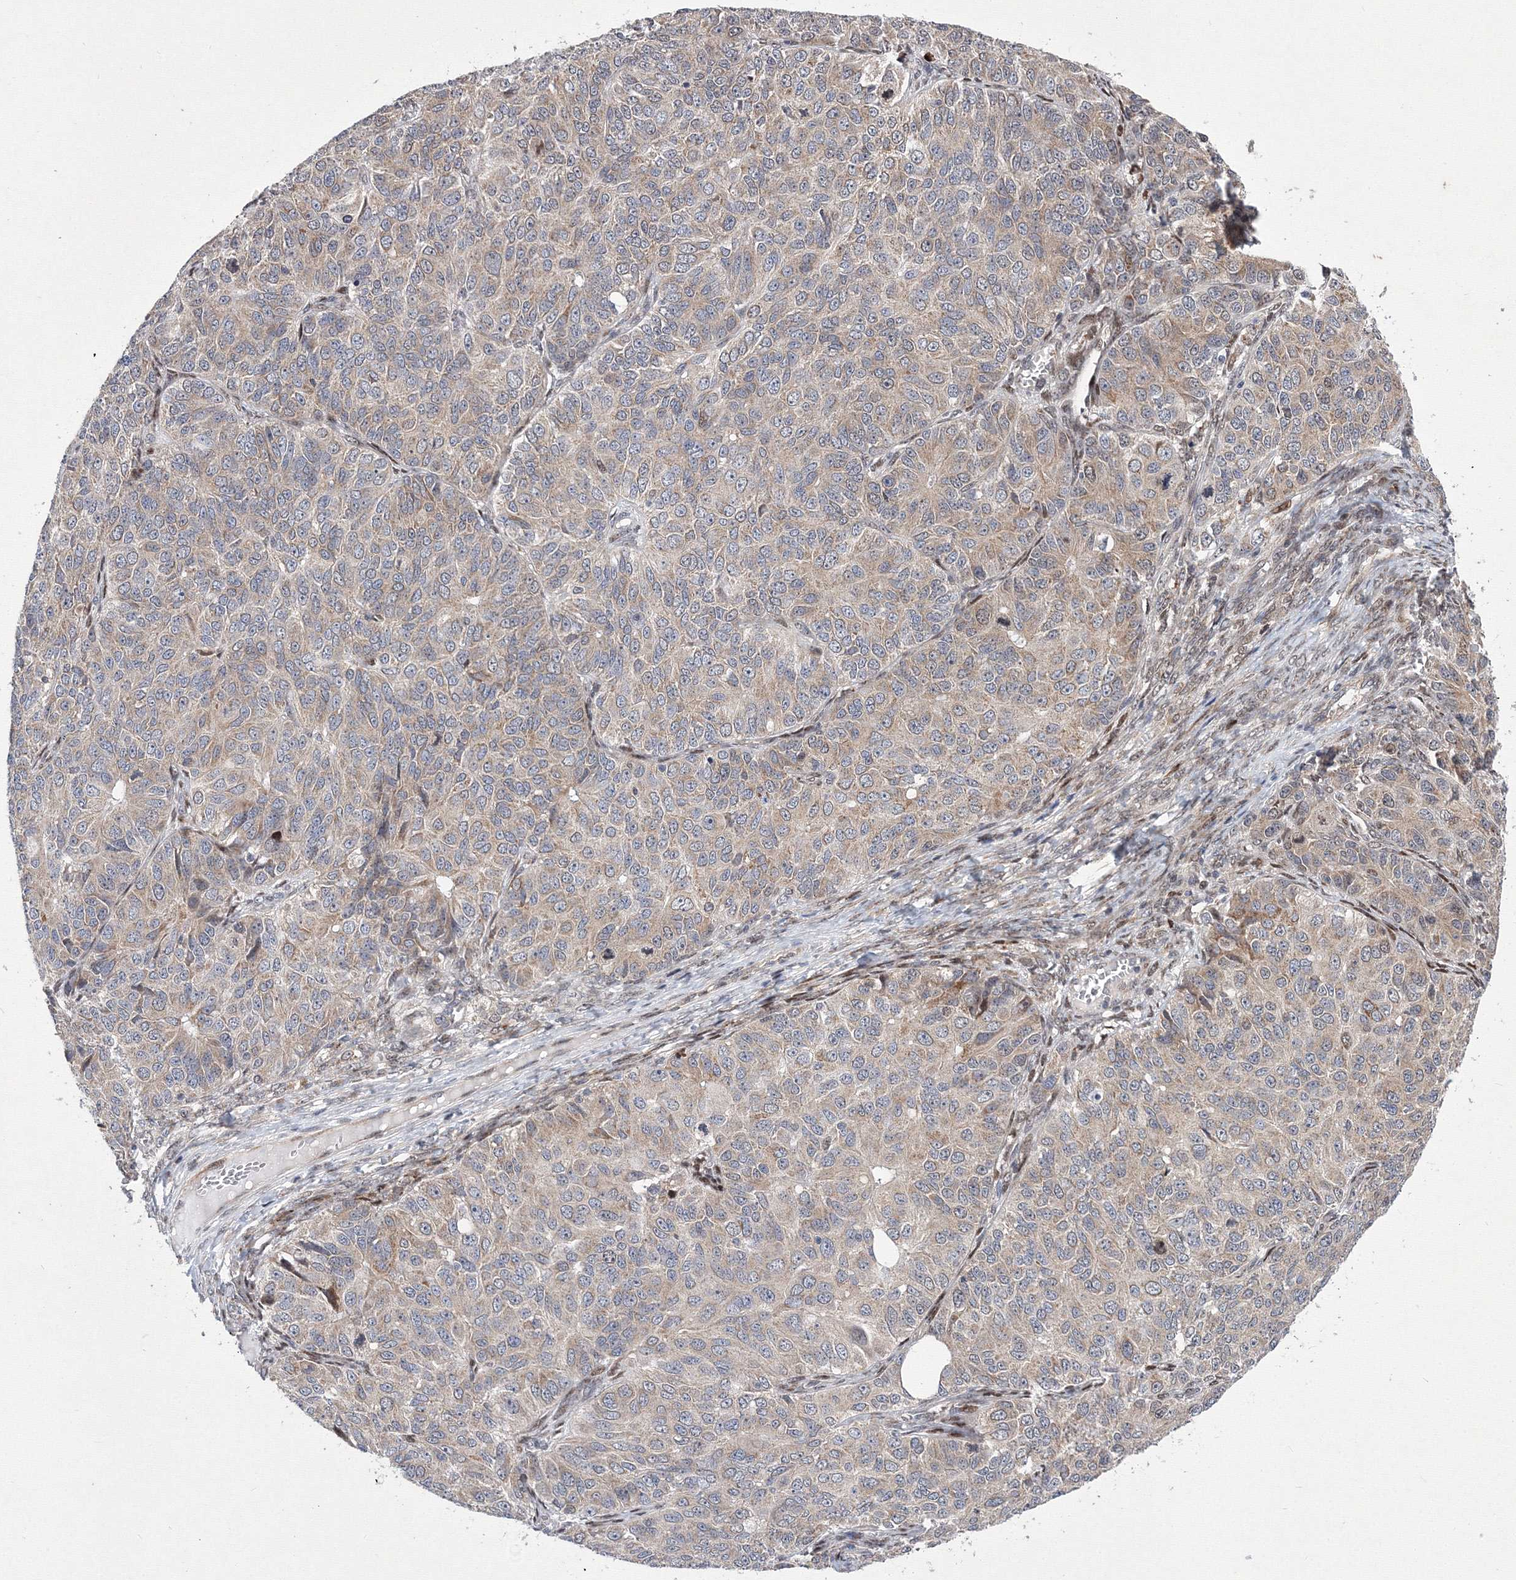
{"staining": {"intensity": "weak", "quantity": ">75%", "location": "cytoplasmic/membranous"}, "tissue": "ovarian cancer", "cell_type": "Tumor cells", "image_type": "cancer", "snomed": [{"axis": "morphology", "description": "Carcinoma, endometroid"}, {"axis": "topography", "description": "Ovary"}], "caption": "This micrograph demonstrates immunohistochemistry staining of human ovarian cancer, with low weak cytoplasmic/membranous staining in about >75% of tumor cells.", "gene": "GPN1", "patient": {"sex": "female", "age": 51}}